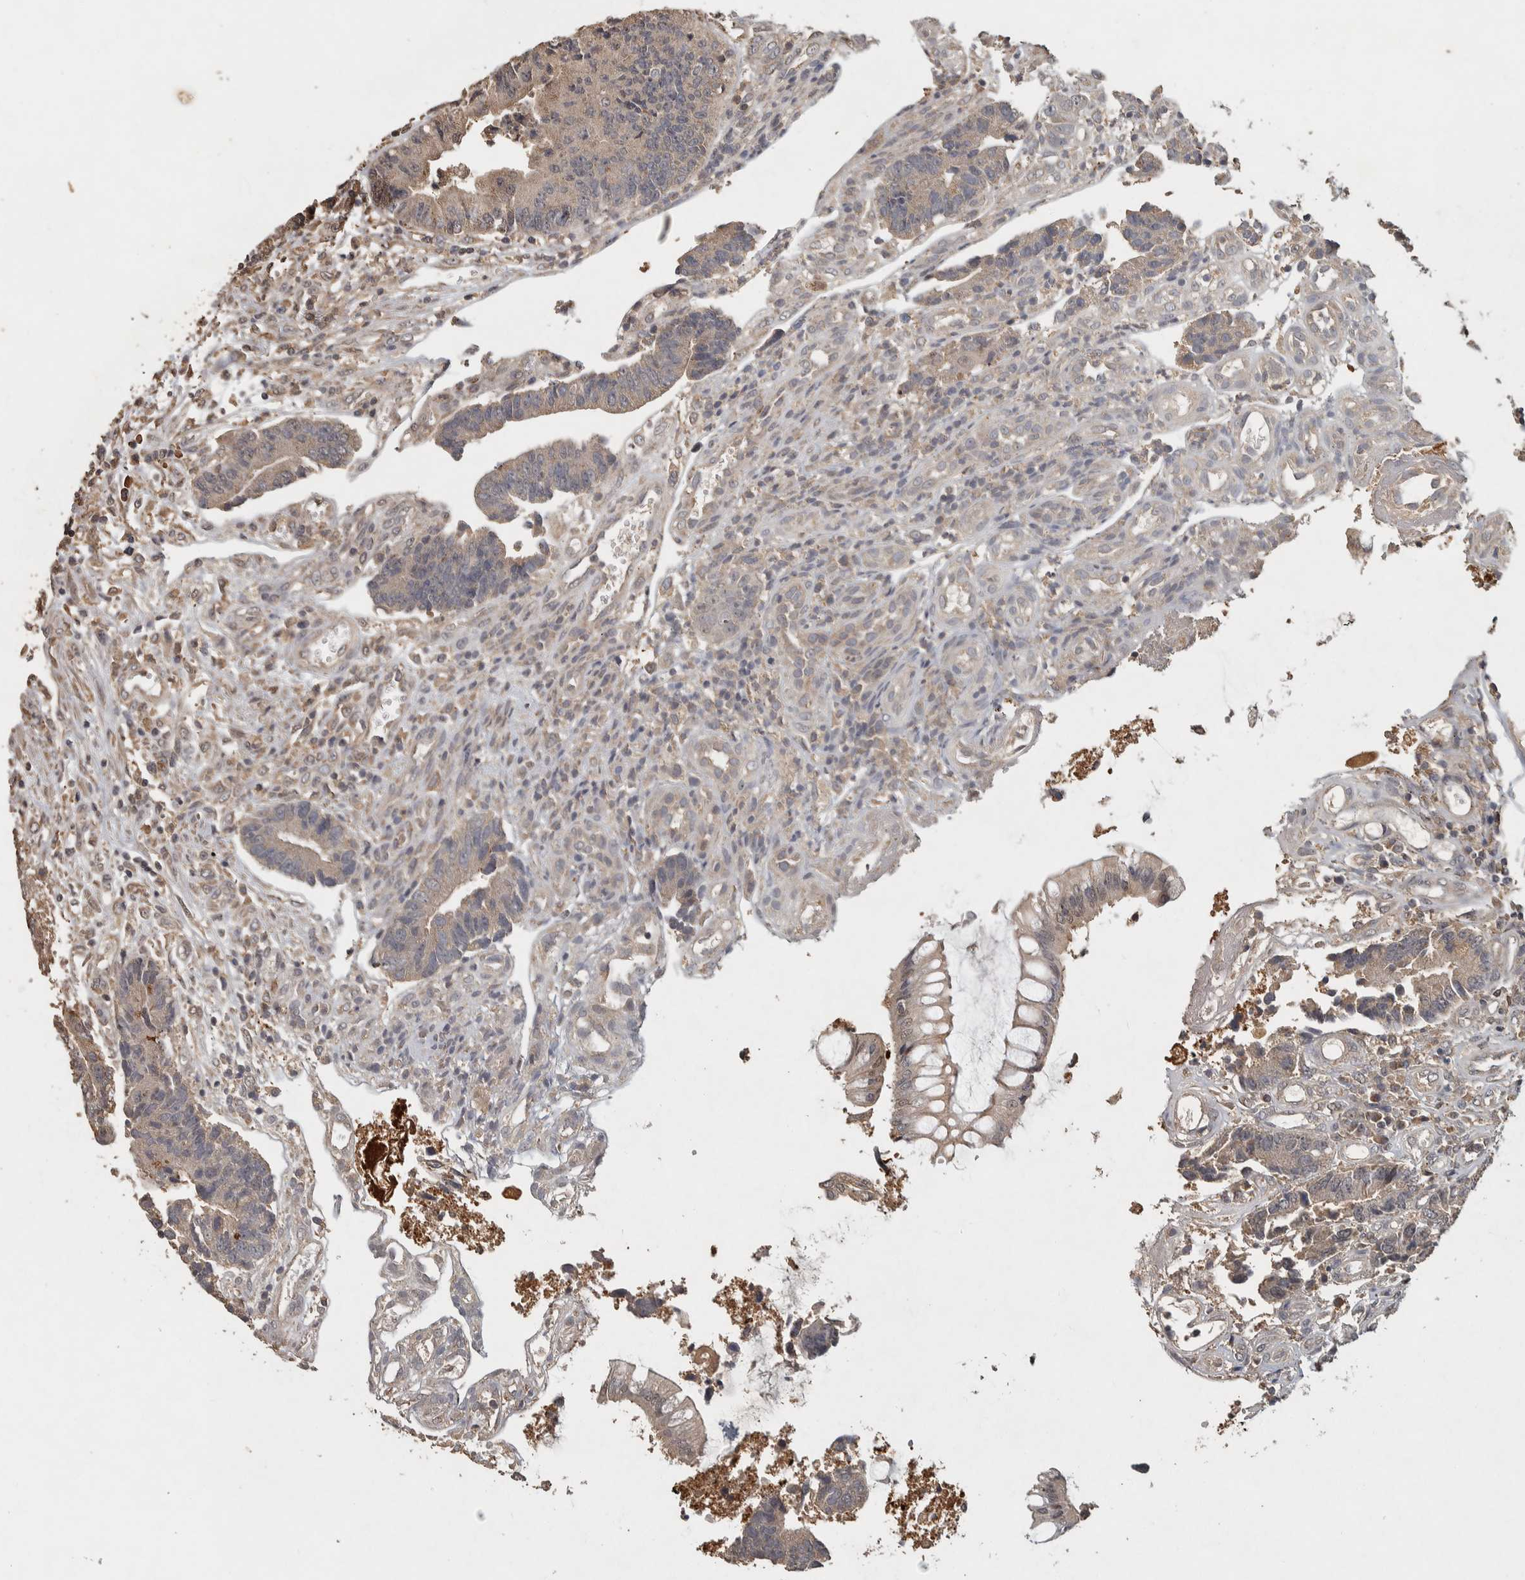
{"staining": {"intensity": "weak", "quantity": "25%-75%", "location": "cytoplasmic/membranous"}, "tissue": "colorectal cancer", "cell_type": "Tumor cells", "image_type": "cancer", "snomed": [{"axis": "morphology", "description": "Adenocarcinoma, NOS"}, {"axis": "topography", "description": "Rectum"}], "caption": "Human colorectal adenocarcinoma stained with a brown dye demonstrates weak cytoplasmic/membranous positive positivity in approximately 25%-75% of tumor cells.", "gene": "EIF3H", "patient": {"sex": "male", "age": 84}}